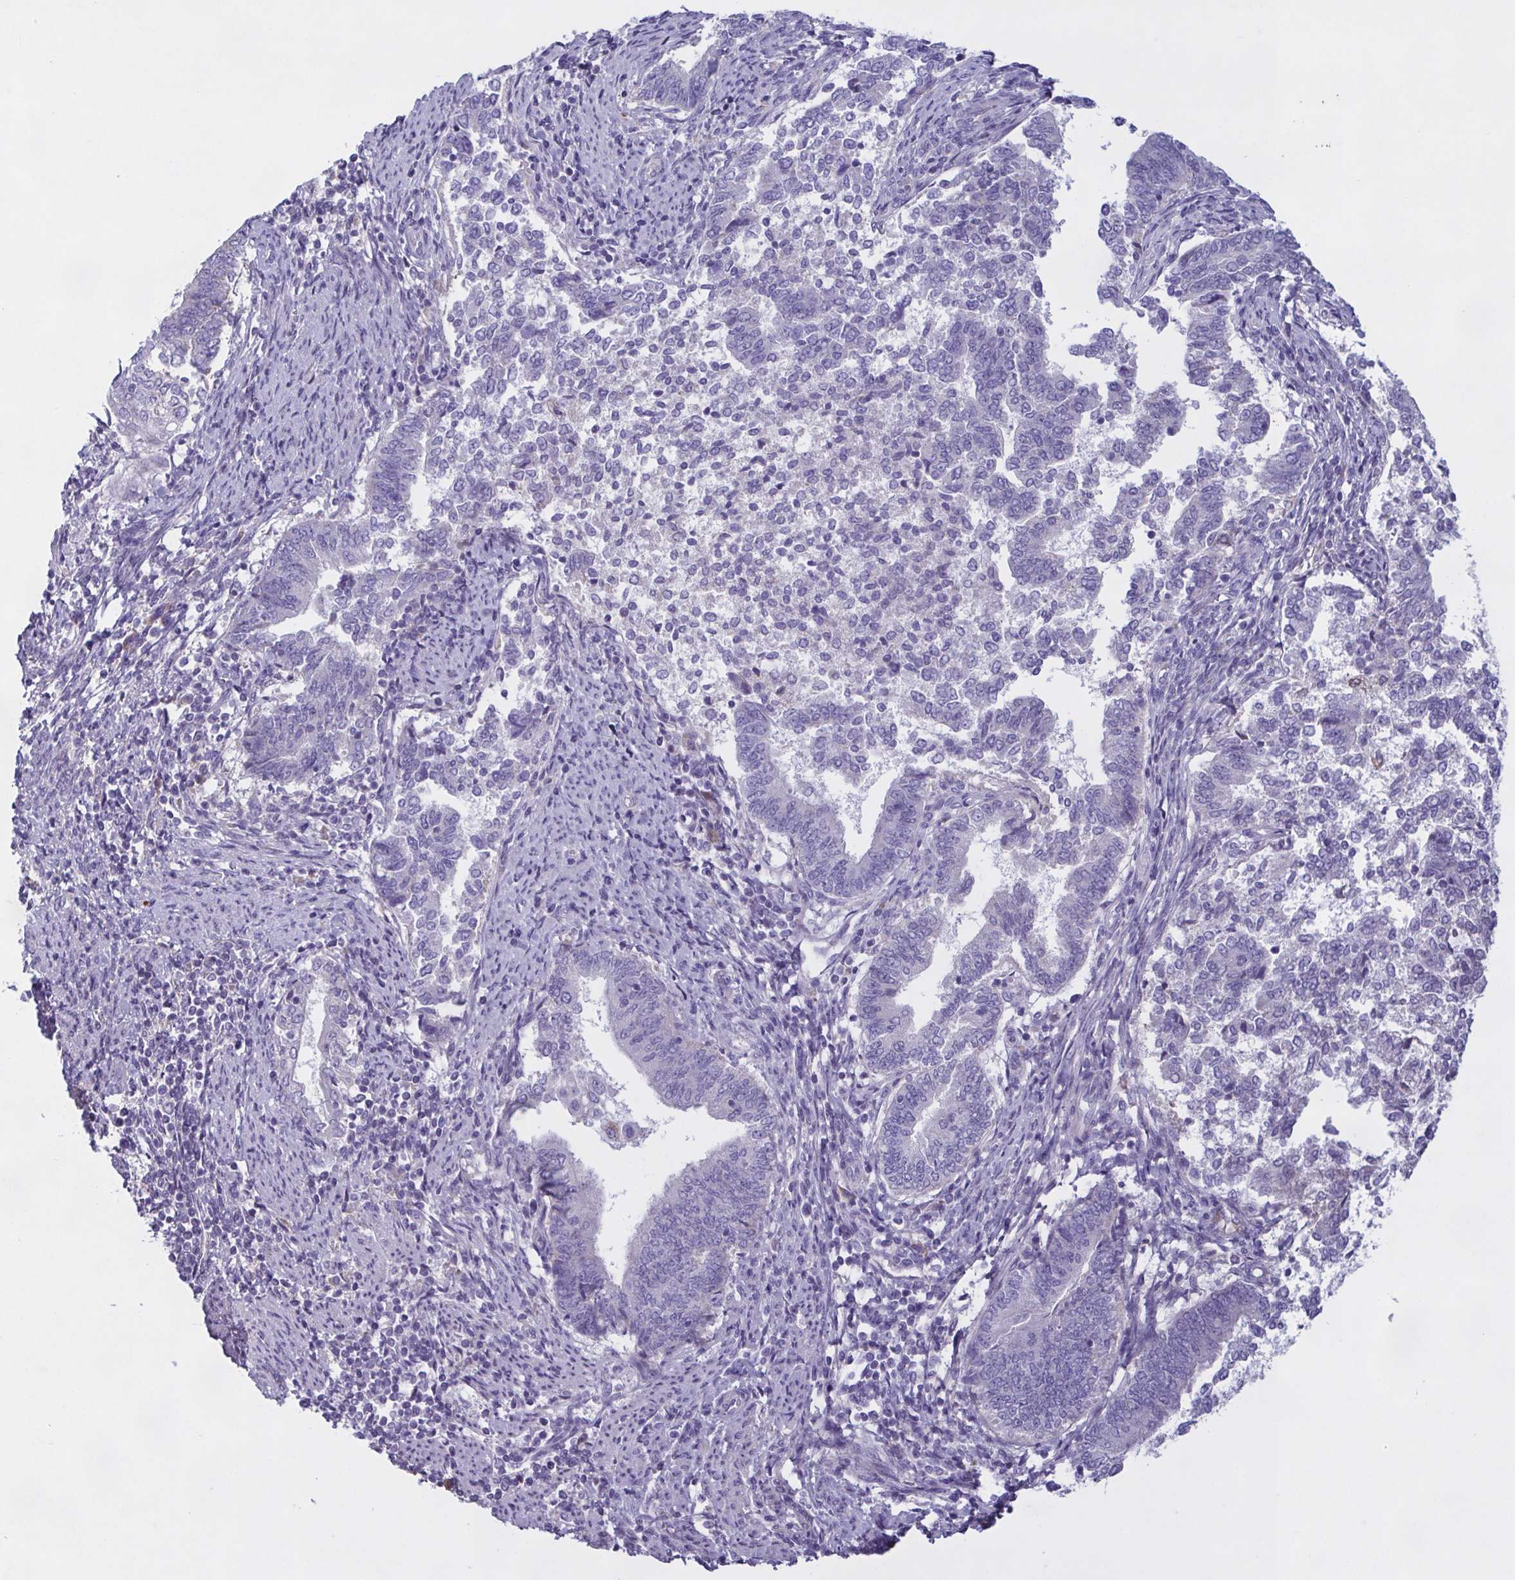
{"staining": {"intensity": "negative", "quantity": "none", "location": "none"}, "tissue": "endometrial cancer", "cell_type": "Tumor cells", "image_type": "cancer", "snomed": [{"axis": "morphology", "description": "Adenocarcinoma, NOS"}, {"axis": "topography", "description": "Endometrium"}], "caption": "The micrograph demonstrates no staining of tumor cells in adenocarcinoma (endometrial).", "gene": "F13B", "patient": {"sex": "female", "age": 65}}